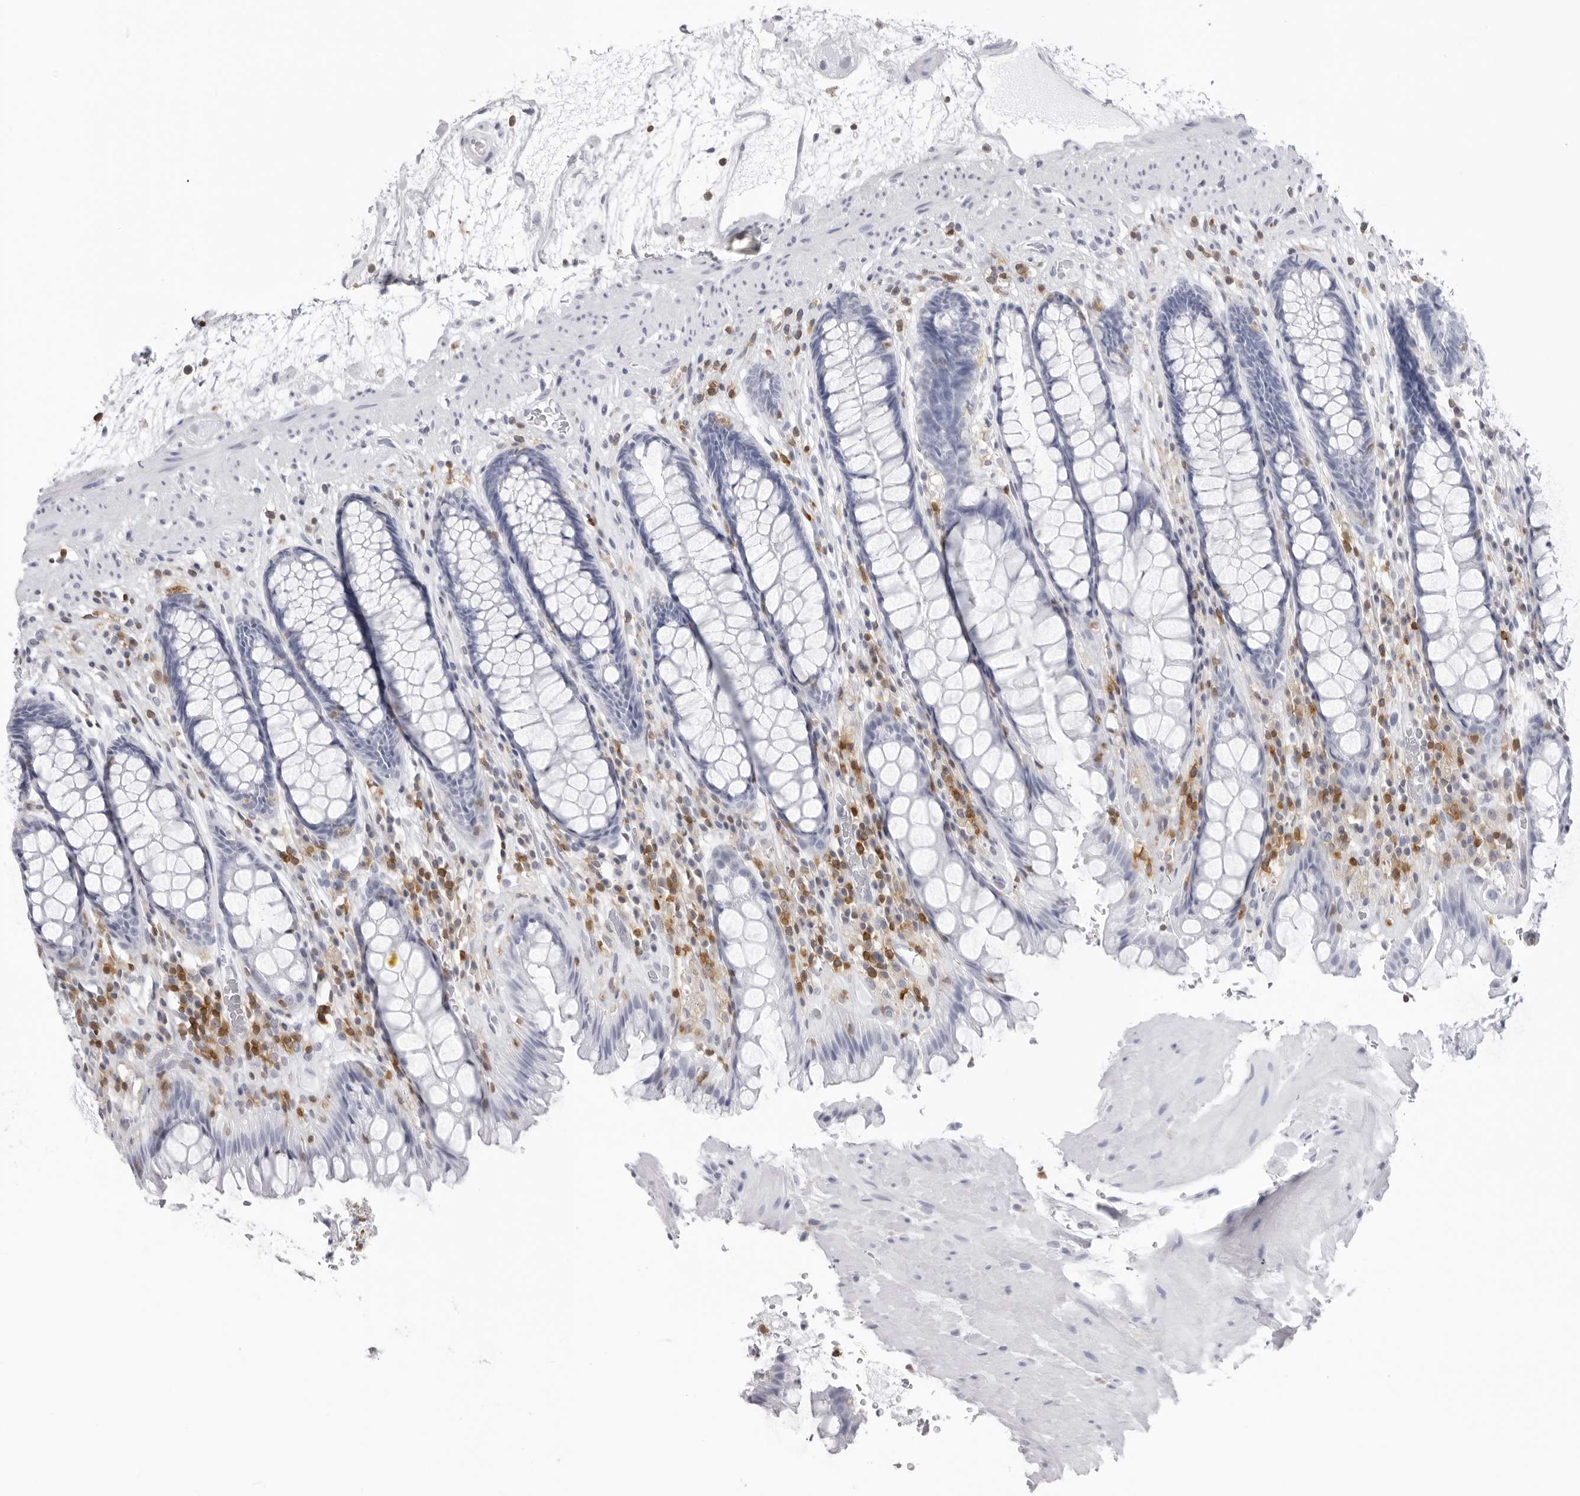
{"staining": {"intensity": "negative", "quantity": "none", "location": "none"}, "tissue": "rectum", "cell_type": "Glandular cells", "image_type": "normal", "snomed": [{"axis": "morphology", "description": "Normal tissue, NOS"}, {"axis": "topography", "description": "Rectum"}], "caption": "There is no significant staining in glandular cells of rectum.", "gene": "FMNL1", "patient": {"sex": "male", "age": 64}}